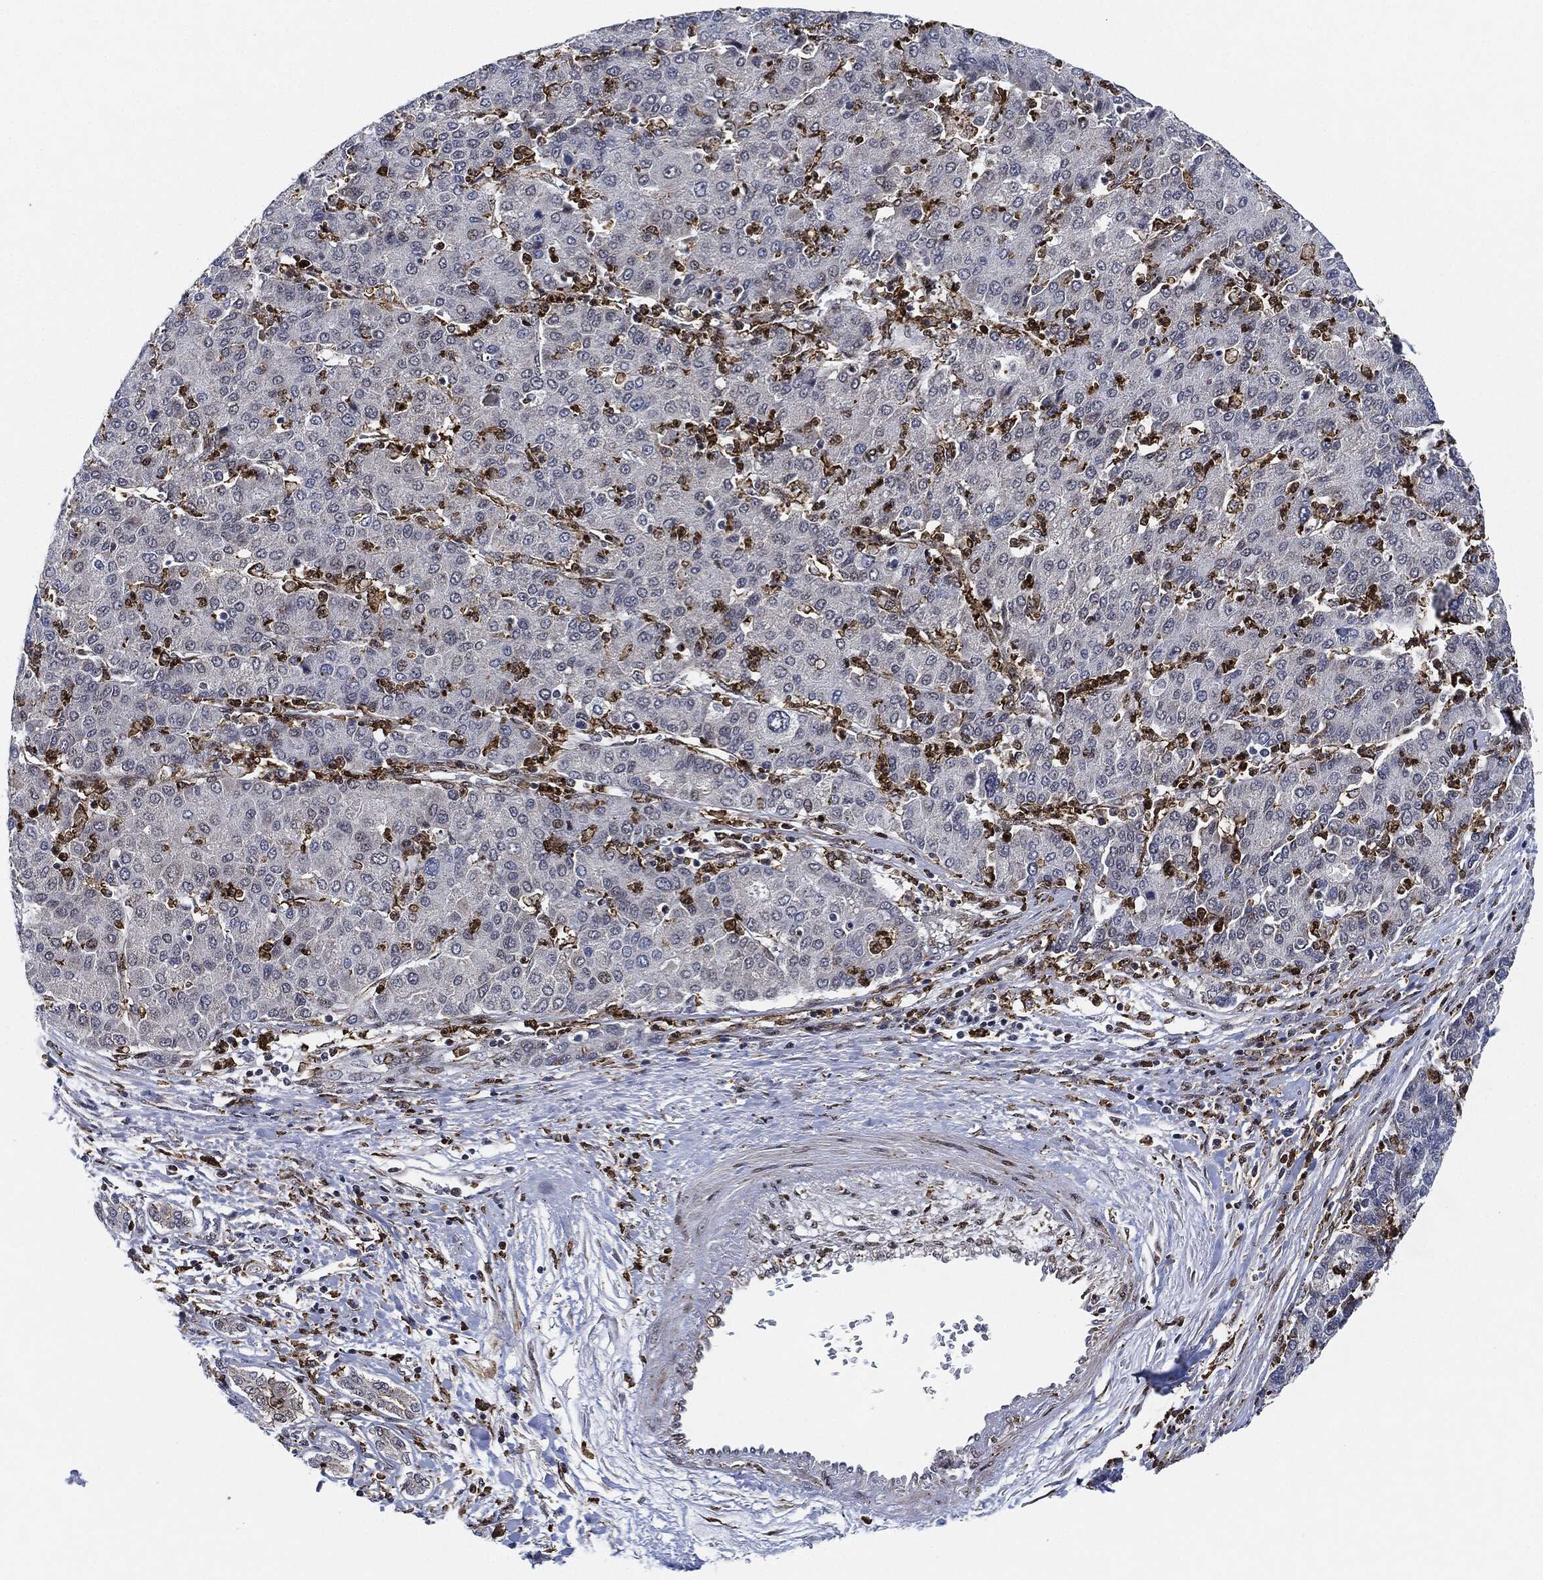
{"staining": {"intensity": "negative", "quantity": "none", "location": "none"}, "tissue": "liver cancer", "cell_type": "Tumor cells", "image_type": "cancer", "snomed": [{"axis": "morphology", "description": "Carcinoma, Hepatocellular, NOS"}, {"axis": "topography", "description": "Liver"}], "caption": "This is a image of immunohistochemistry (IHC) staining of liver cancer (hepatocellular carcinoma), which shows no expression in tumor cells.", "gene": "NANOS3", "patient": {"sex": "male", "age": 65}}